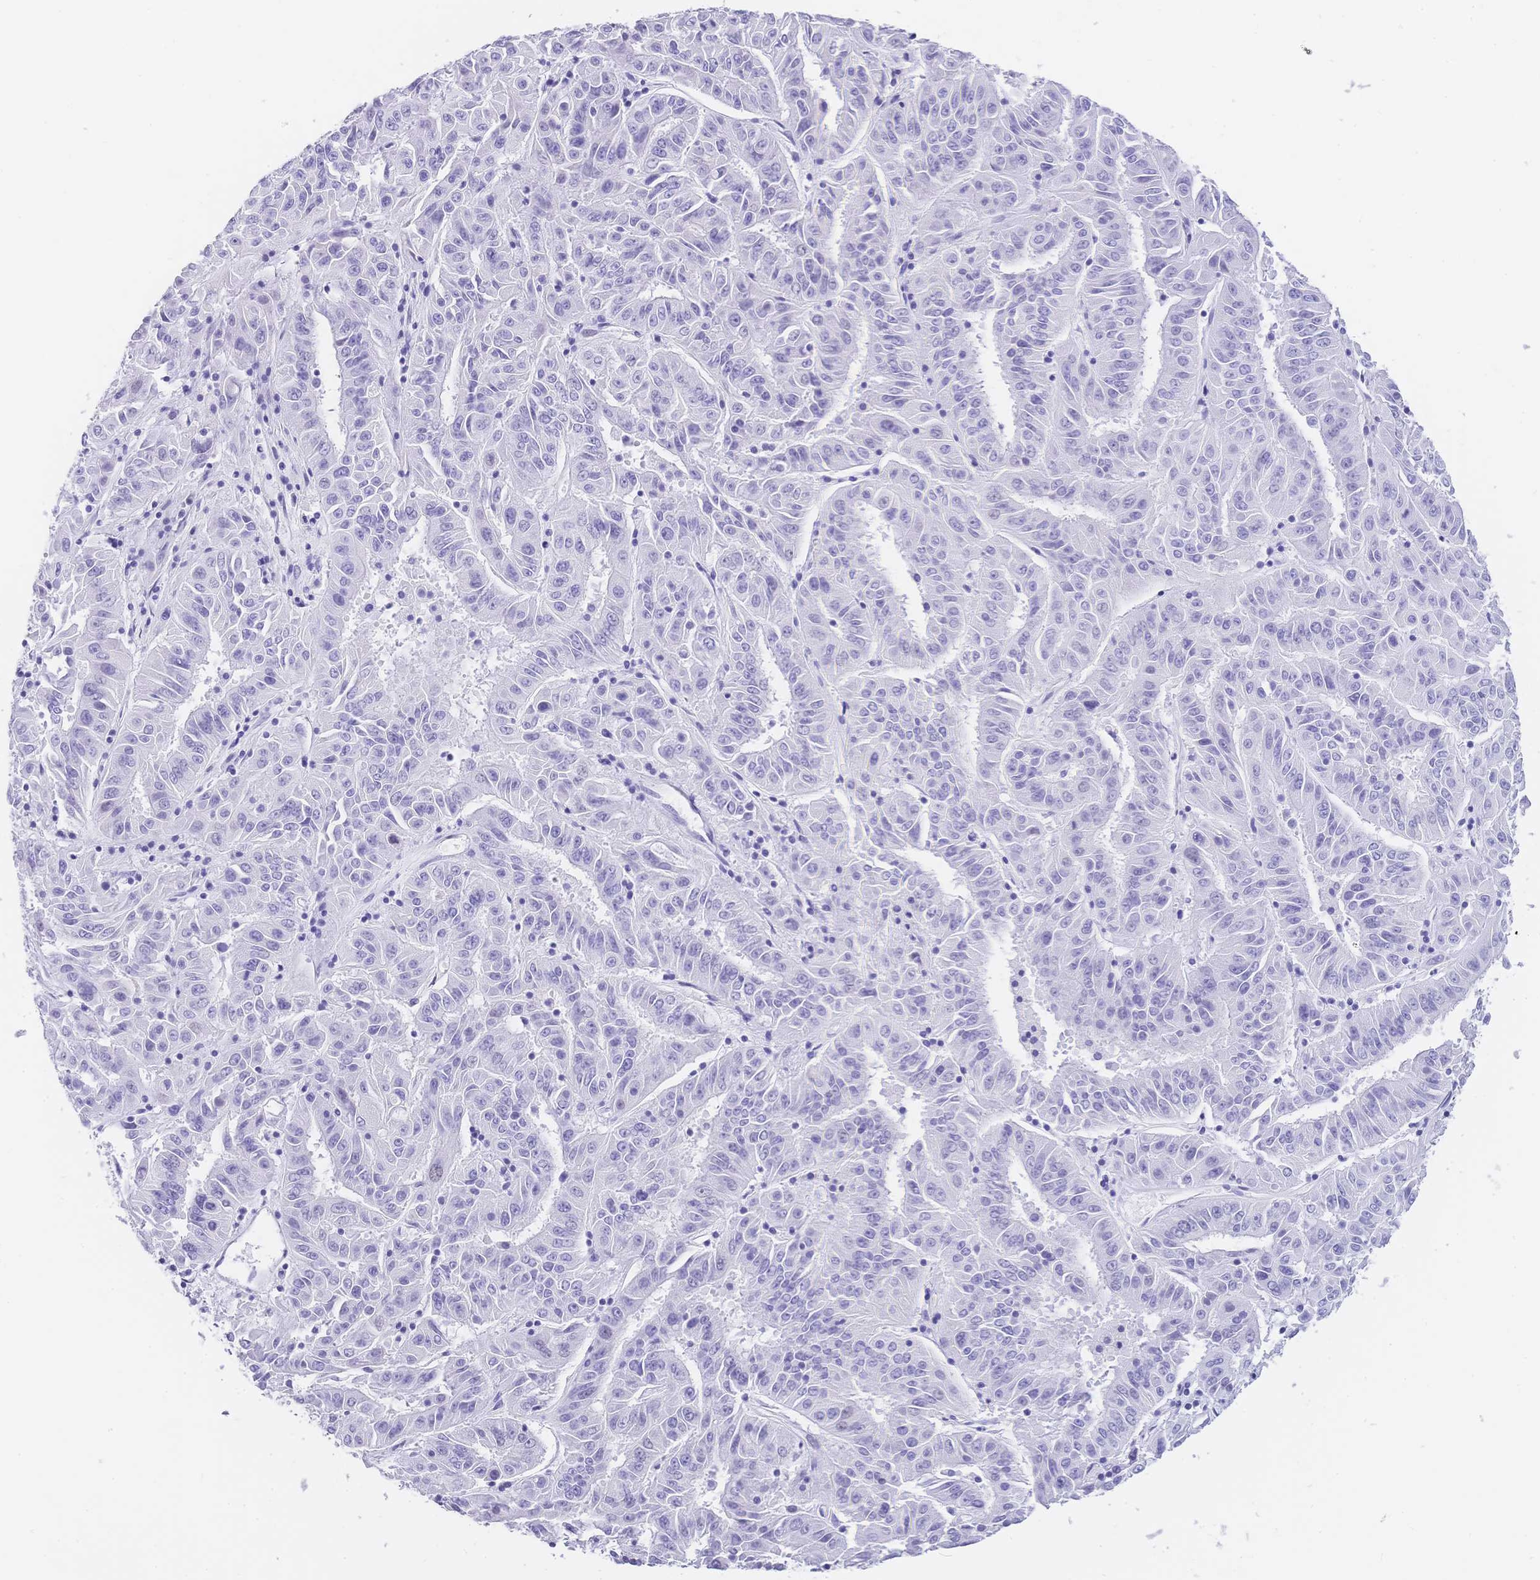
{"staining": {"intensity": "negative", "quantity": "none", "location": "none"}, "tissue": "pancreatic cancer", "cell_type": "Tumor cells", "image_type": "cancer", "snomed": [{"axis": "morphology", "description": "Adenocarcinoma, NOS"}, {"axis": "topography", "description": "Pancreas"}], "caption": "Tumor cells are negative for brown protein staining in pancreatic cancer. (Immunohistochemistry, brightfield microscopy, high magnification).", "gene": "MUC21", "patient": {"sex": "male", "age": 63}}